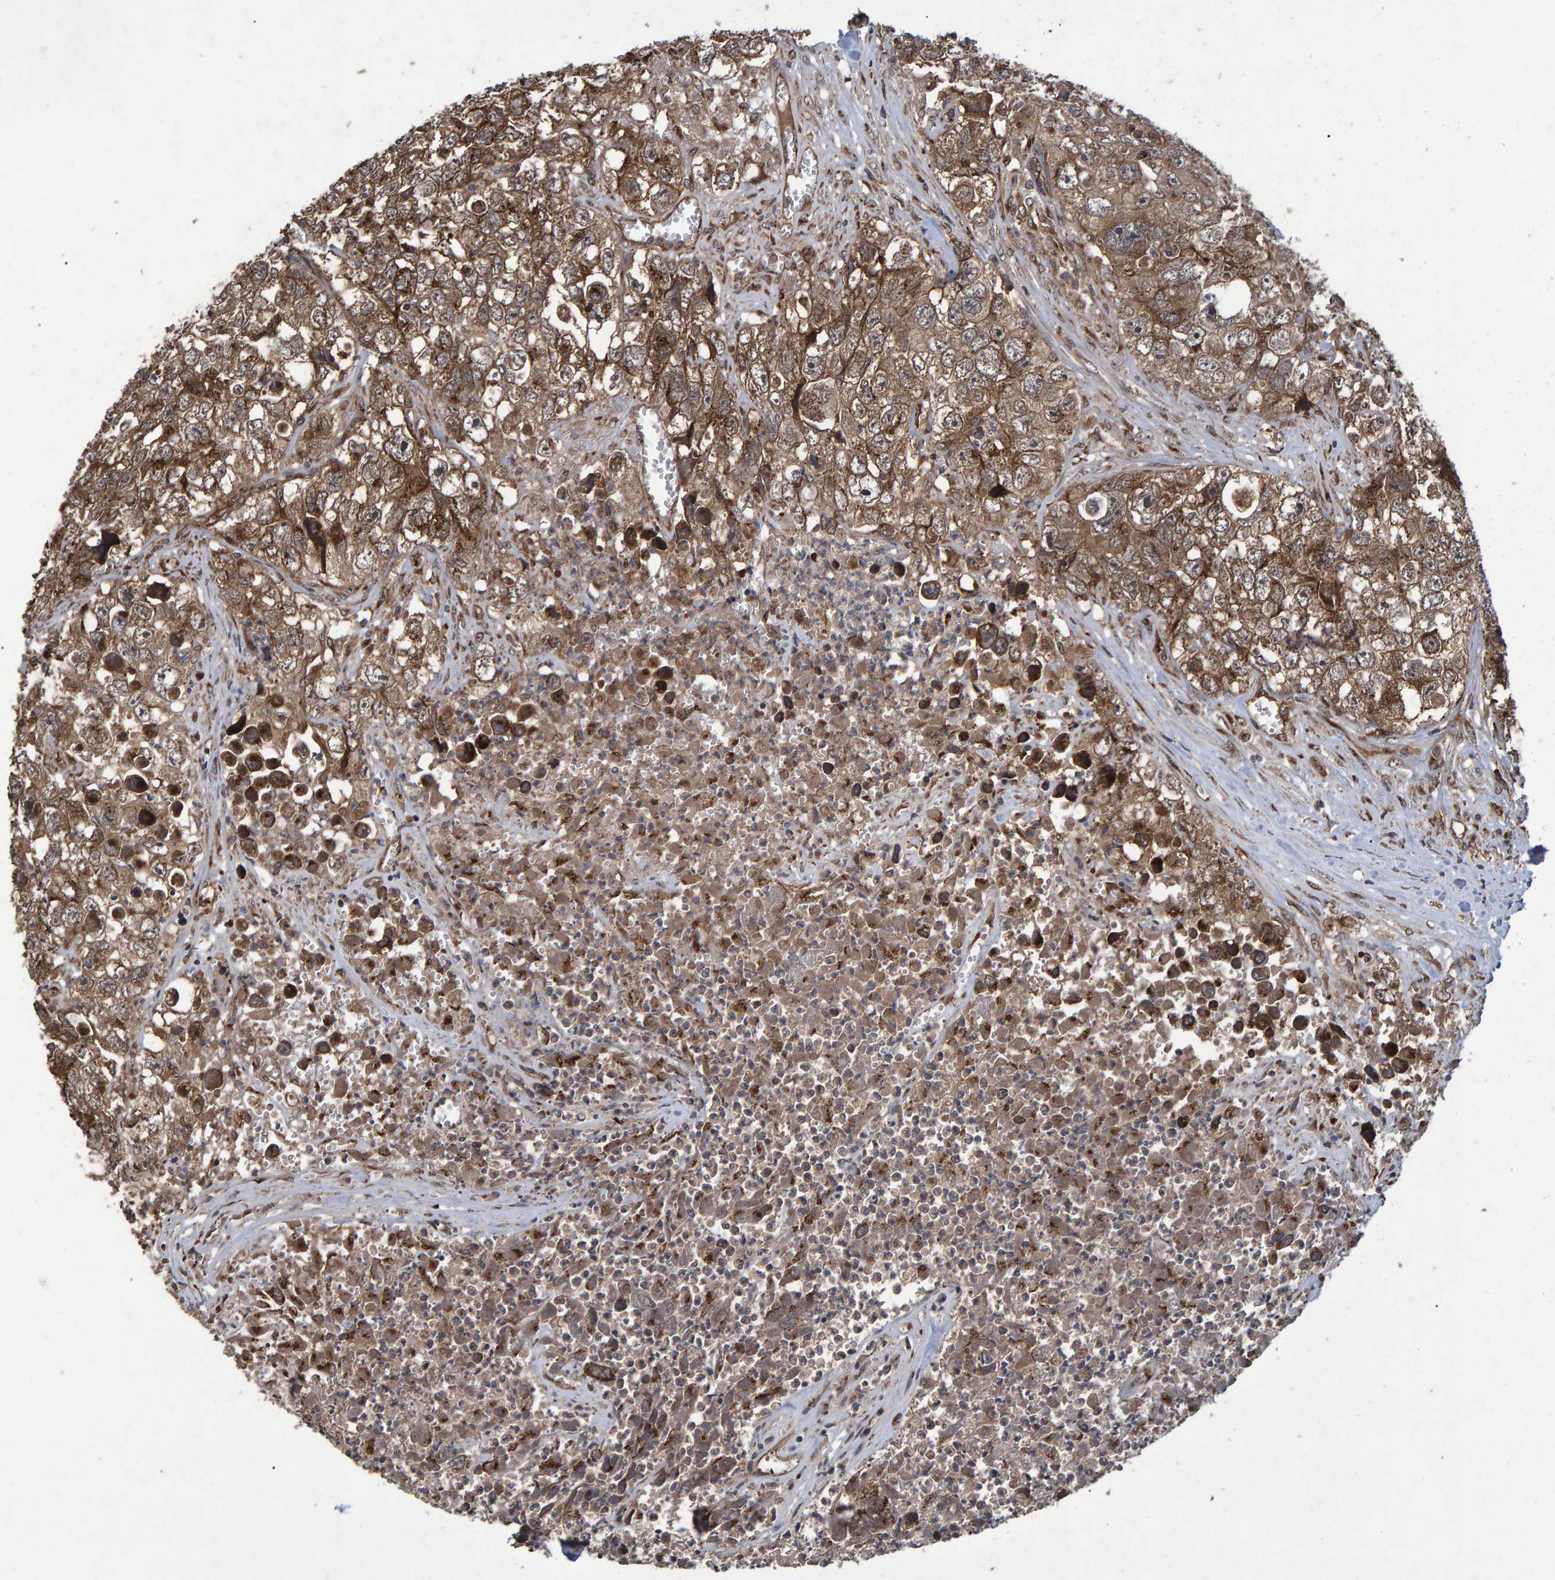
{"staining": {"intensity": "moderate", "quantity": ">75%", "location": "cytoplasmic/membranous,nuclear"}, "tissue": "testis cancer", "cell_type": "Tumor cells", "image_type": "cancer", "snomed": [{"axis": "morphology", "description": "Seminoma, NOS"}, {"axis": "morphology", "description": "Carcinoma, Embryonal, NOS"}, {"axis": "topography", "description": "Testis"}], "caption": "A brown stain highlights moderate cytoplasmic/membranous and nuclear expression of a protein in testis seminoma tumor cells.", "gene": "TRIM68", "patient": {"sex": "male", "age": 43}}